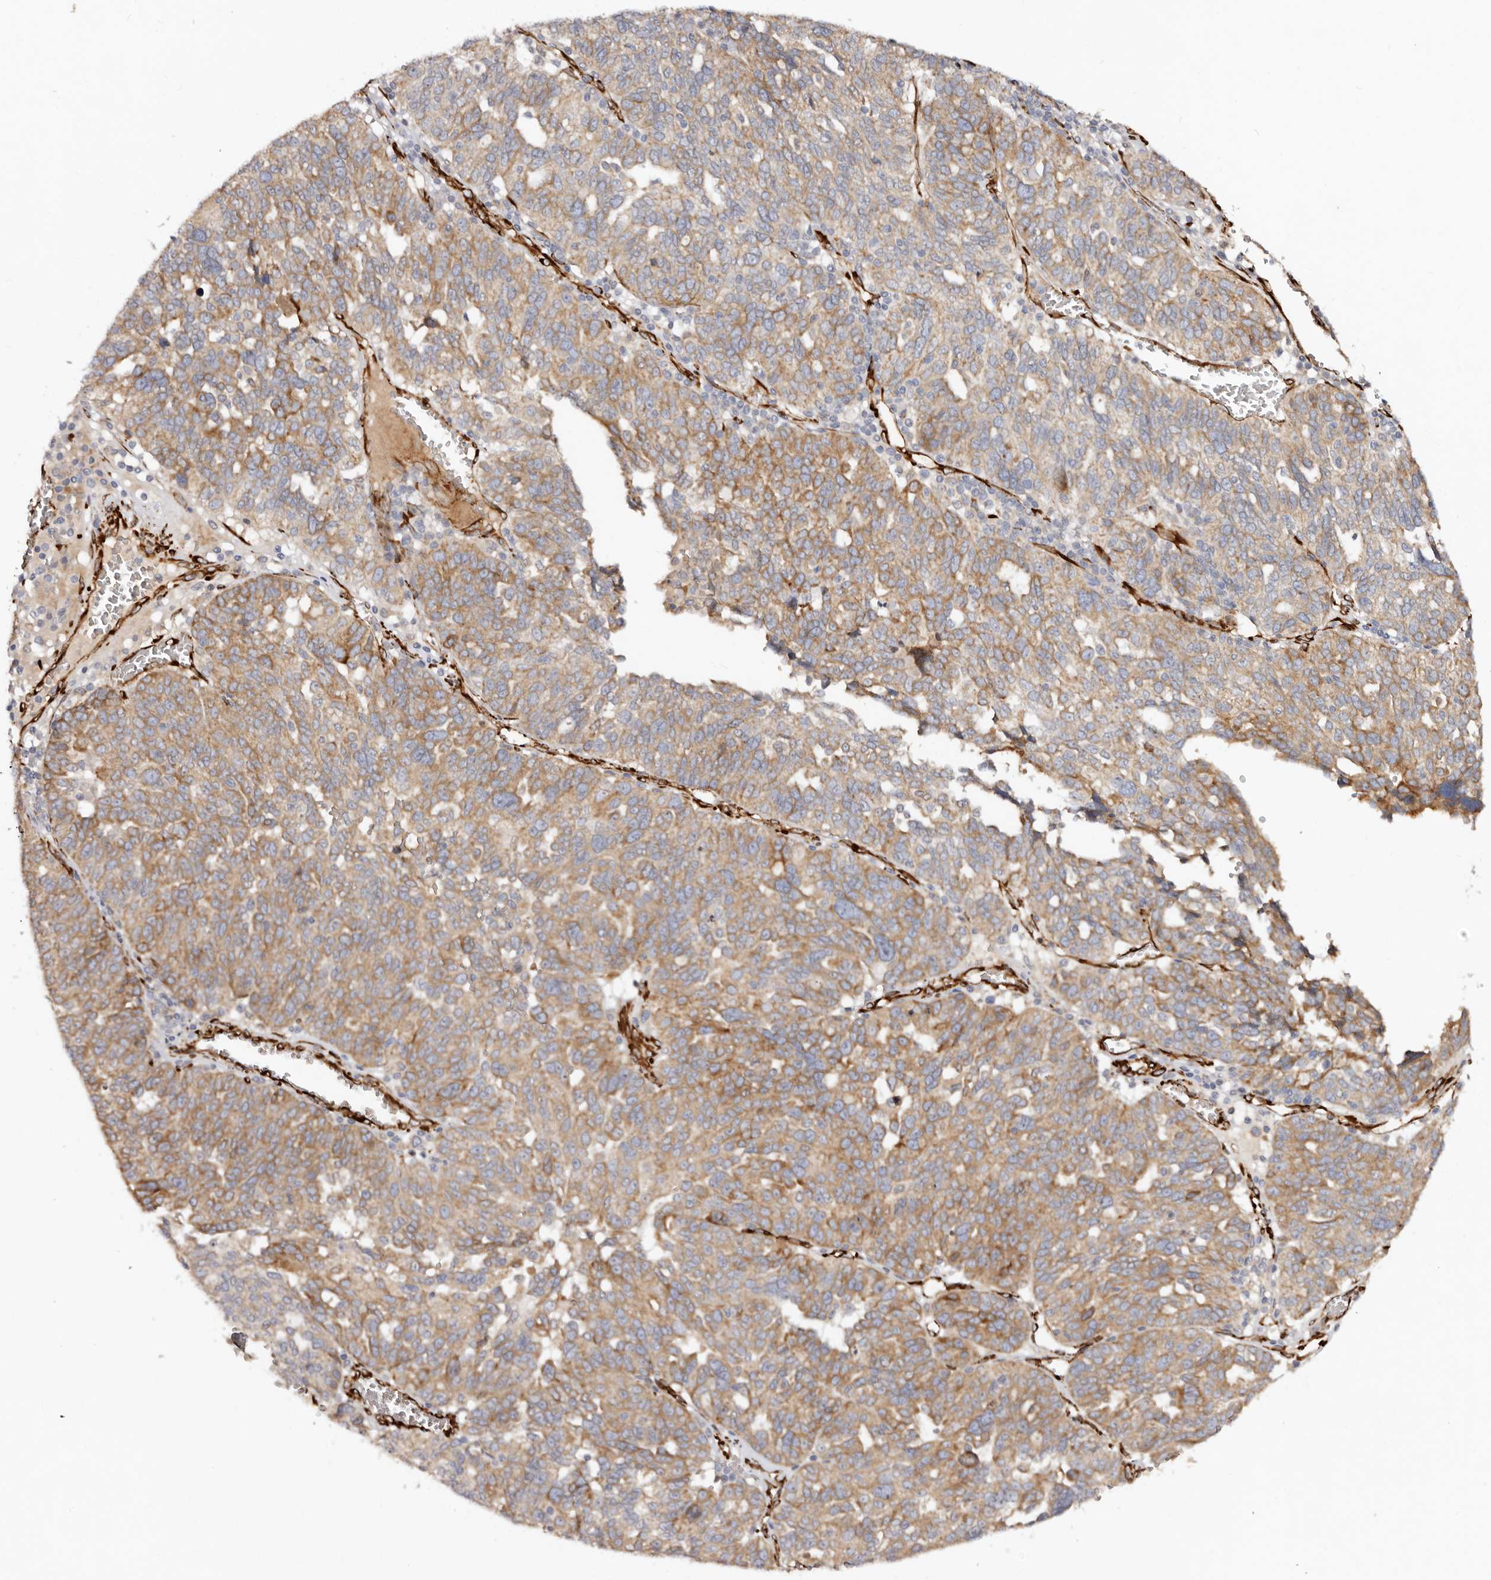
{"staining": {"intensity": "moderate", "quantity": ">75%", "location": "cytoplasmic/membranous"}, "tissue": "ovarian cancer", "cell_type": "Tumor cells", "image_type": "cancer", "snomed": [{"axis": "morphology", "description": "Cystadenocarcinoma, serous, NOS"}, {"axis": "topography", "description": "Ovary"}], "caption": "Ovarian cancer stained with DAB immunohistochemistry exhibits medium levels of moderate cytoplasmic/membranous staining in approximately >75% of tumor cells.", "gene": "SERPINH1", "patient": {"sex": "female", "age": 59}}